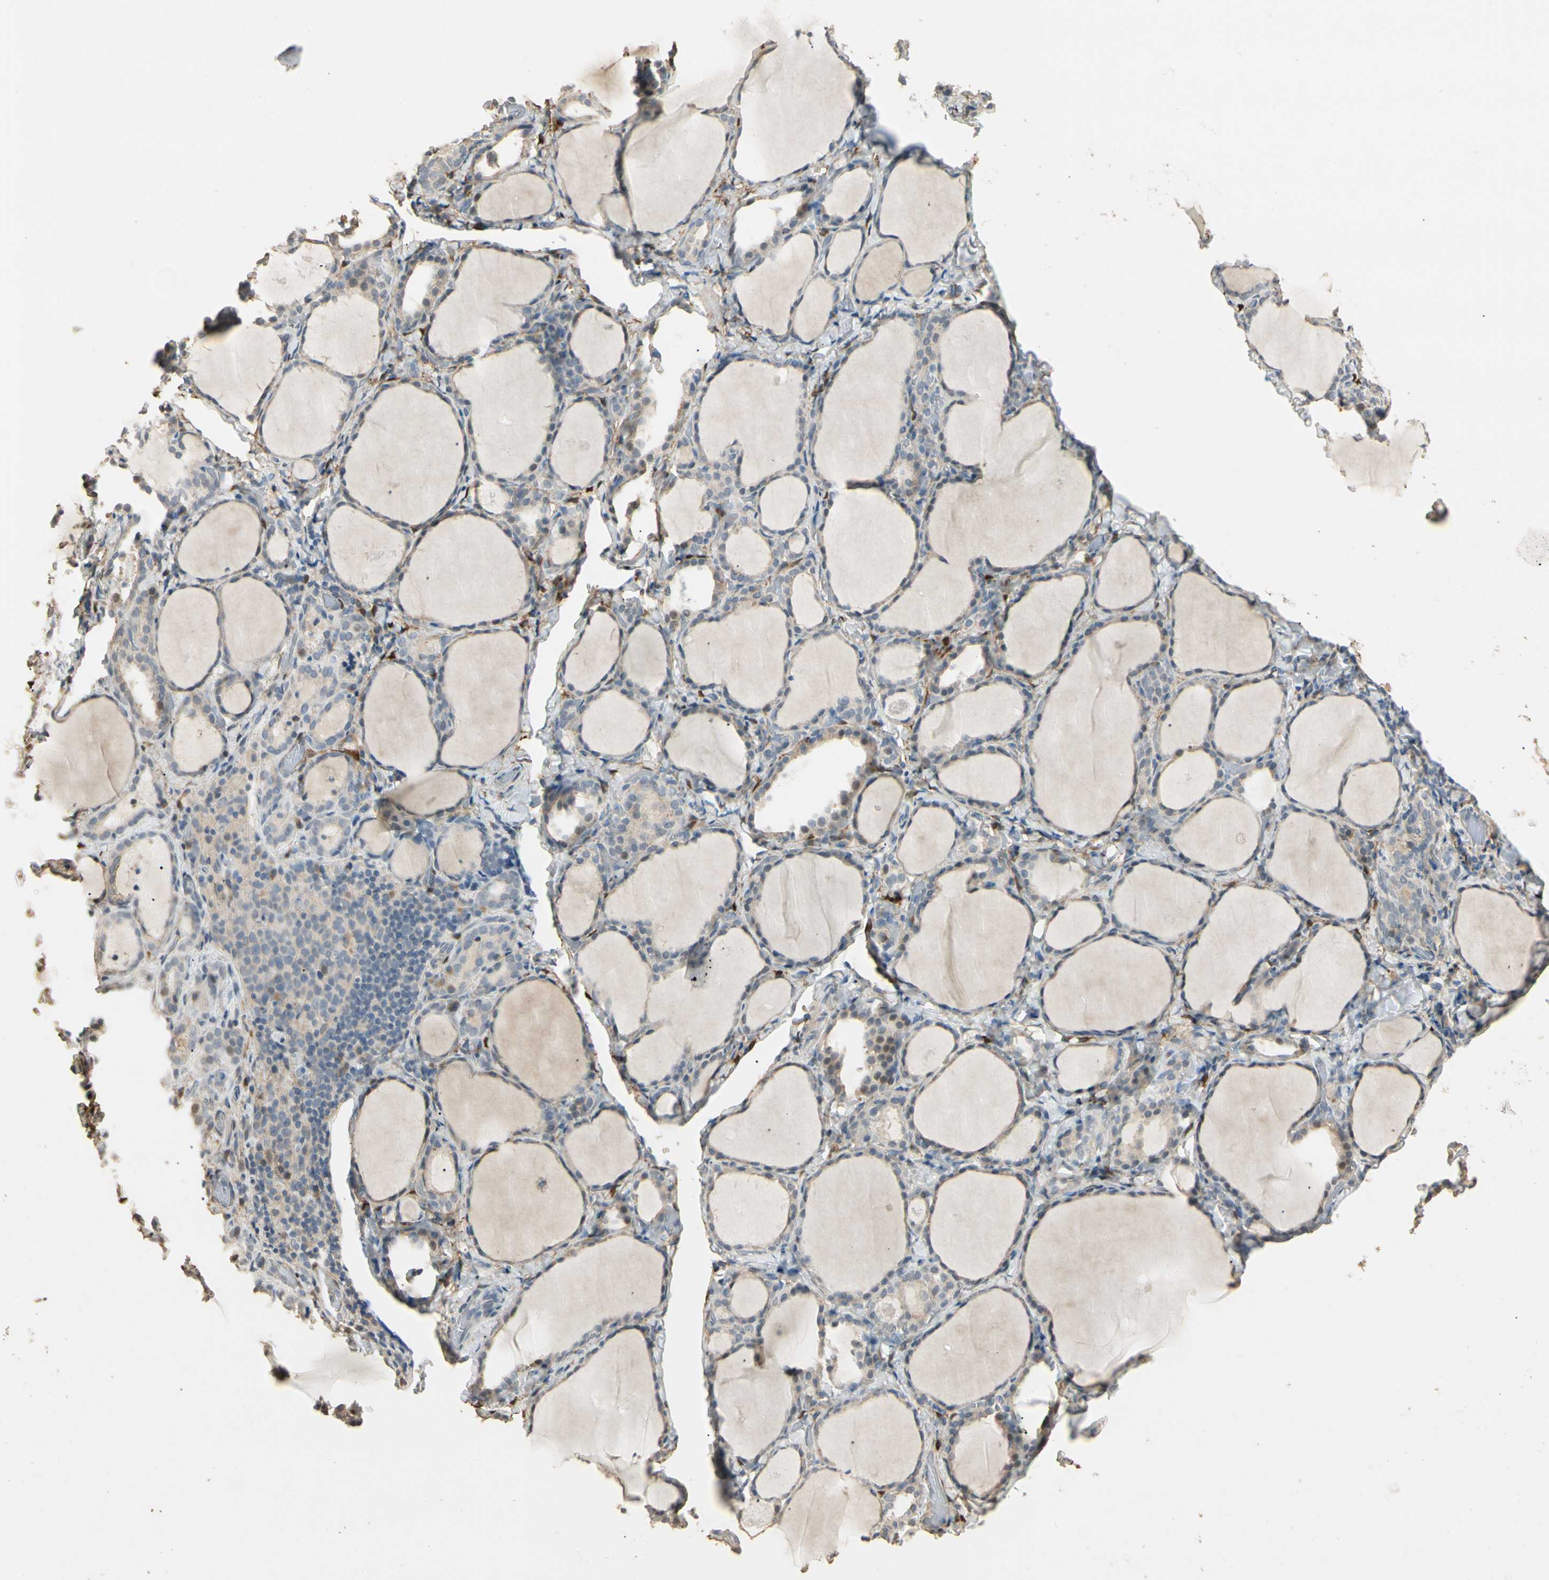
{"staining": {"intensity": "weak", "quantity": "25%-75%", "location": "cytoplasmic/membranous"}, "tissue": "thyroid gland", "cell_type": "Glandular cells", "image_type": "normal", "snomed": [{"axis": "morphology", "description": "Normal tissue, NOS"}, {"axis": "morphology", "description": "Papillary adenocarcinoma, NOS"}, {"axis": "topography", "description": "Thyroid gland"}], "caption": "Human thyroid gland stained for a protein (brown) reveals weak cytoplasmic/membranous positive expression in about 25%-75% of glandular cells.", "gene": "GNE", "patient": {"sex": "female", "age": 30}}